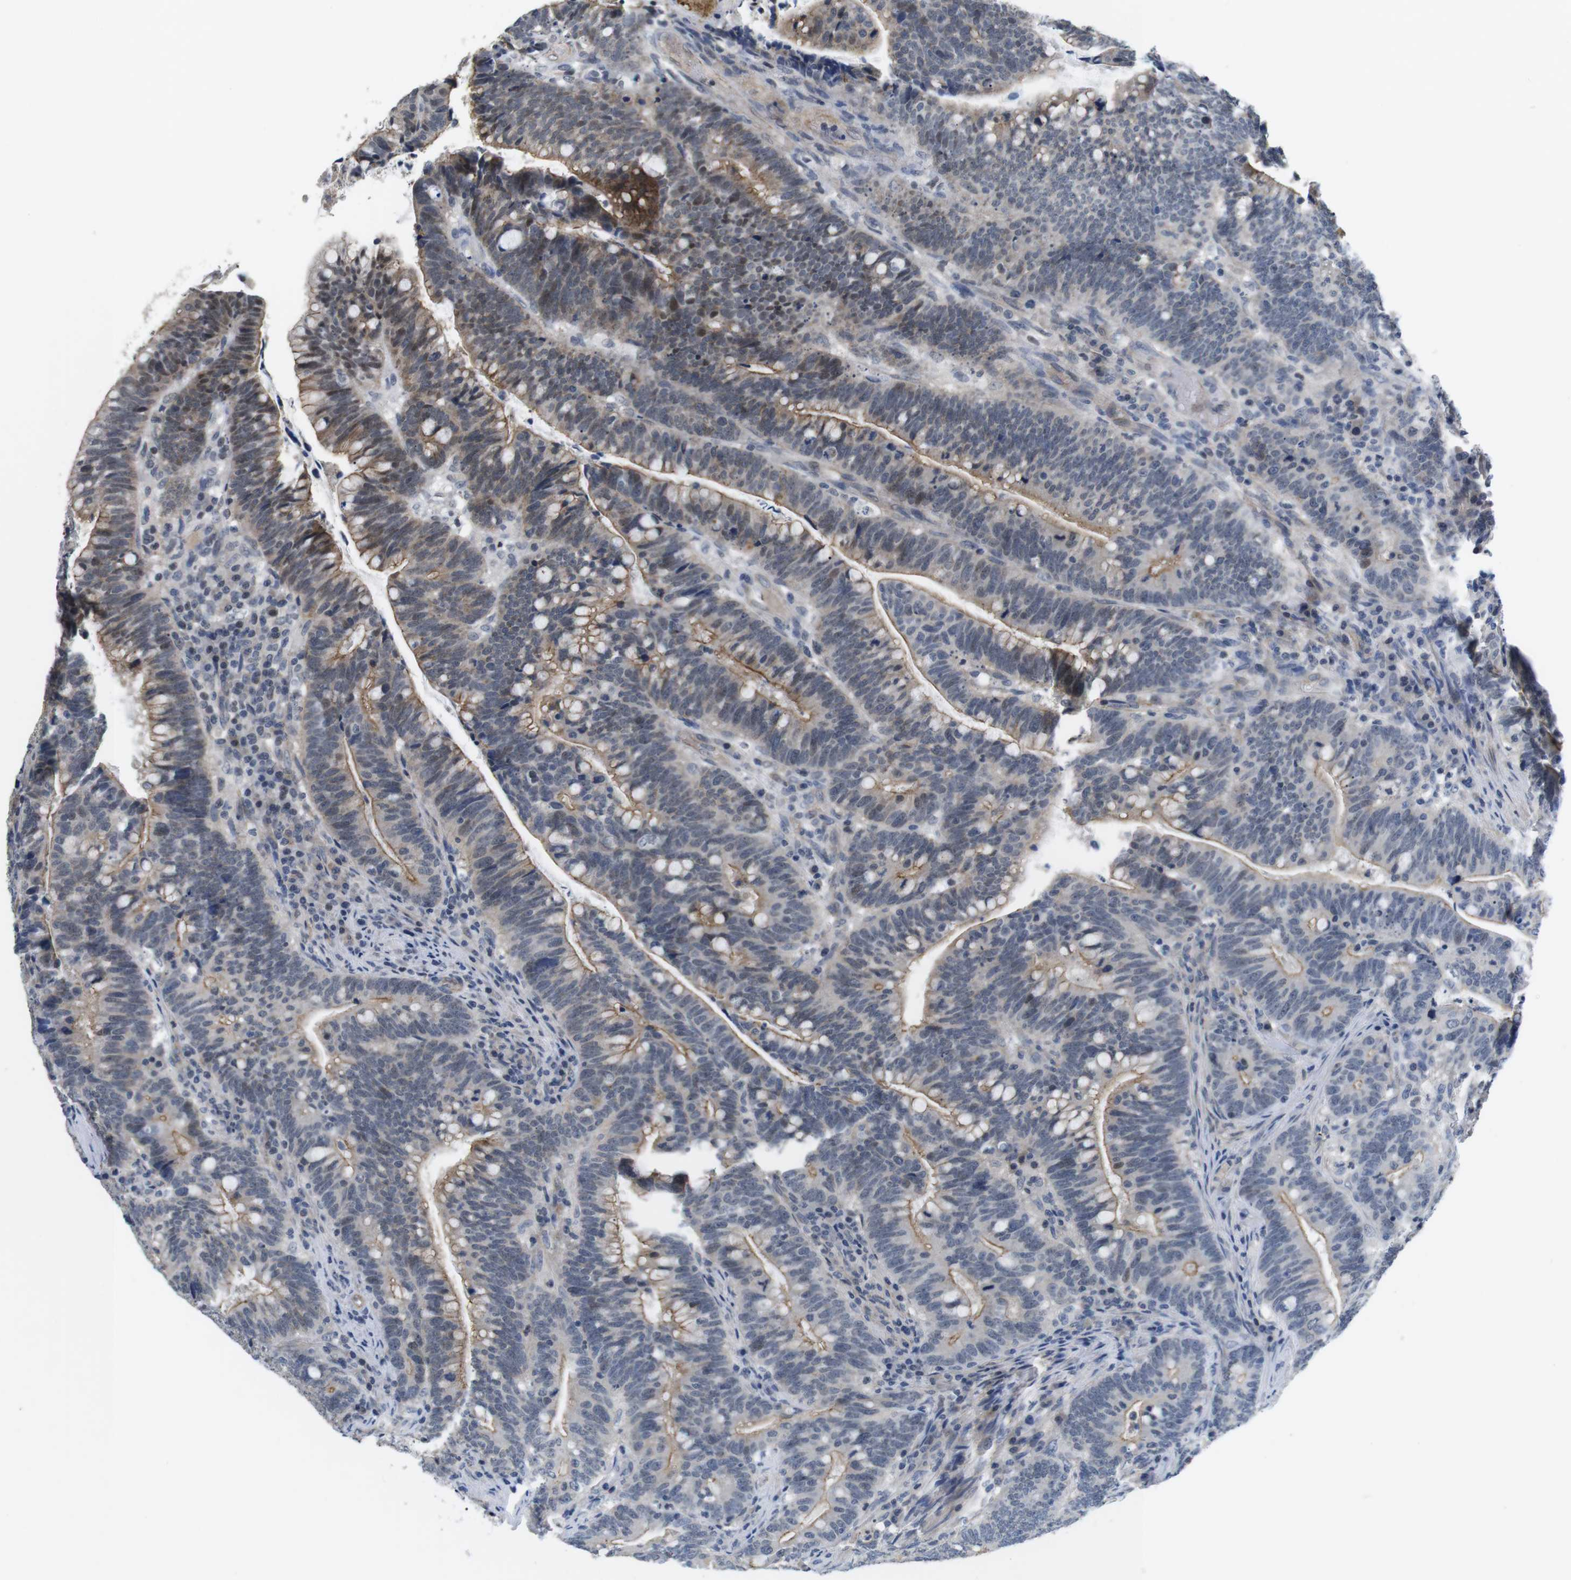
{"staining": {"intensity": "moderate", "quantity": "25%-75%", "location": "cytoplasmic/membranous"}, "tissue": "colorectal cancer", "cell_type": "Tumor cells", "image_type": "cancer", "snomed": [{"axis": "morphology", "description": "Normal tissue, NOS"}, {"axis": "morphology", "description": "Adenocarcinoma, NOS"}, {"axis": "topography", "description": "Colon"}], "caption": "IHC (DAB (3,3'-diaminobenzidine)) staining of human colorectal cancer (adenocarcinoma) reveals moderate cytoplasmic/membranous protein expression in approximately 25%-75% of tumor cells. The staining was performed using DAB to visualize the protein expression in brown, while the nuclei were stained in blue with hematoxylin (Magnification: 20x).", "gene": "NECTIN1", "patient": {"sex": "female", "age": 66}}